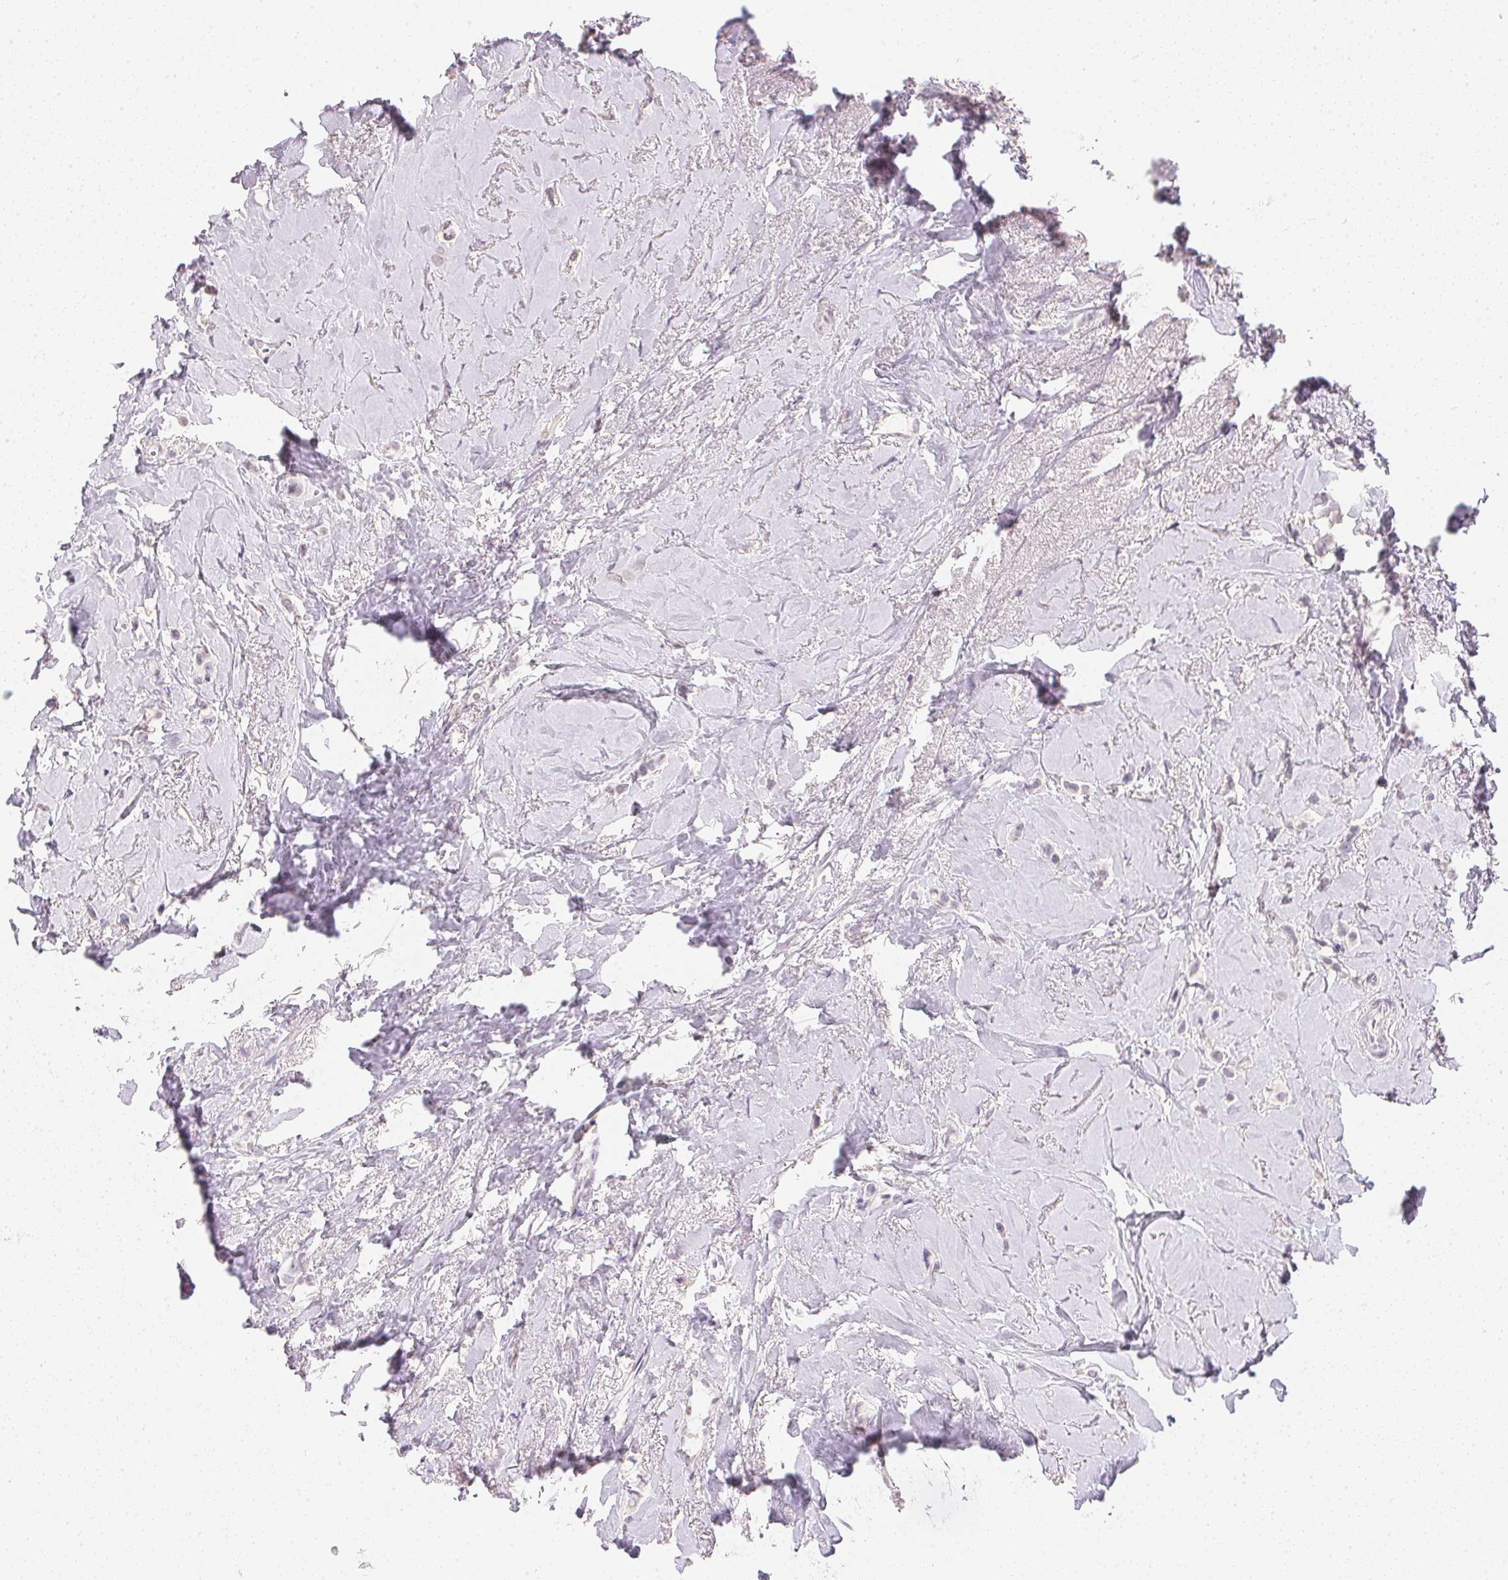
{"staining": {"intensity": "negative", "quantity": "none", "location": "none"}, "tissue": "breast cancer", "cell_type": "Tumor cells", "image_type": "cancer", "snomed": [{"axis": "morphology", "description": "Lobular carcinoma"}, {"axis": "topography", "description": "Breast"}], "caption": "Immunohistochemistry micrograph of neoplastic tissue: human lobular carcinoma (breast) stained with DAB (3,3'-diaminobenzidine) reveals no significant protein positivity in tumor cells.", "gene": "PPY", "patient": {"sex": "female", "age": 66}}